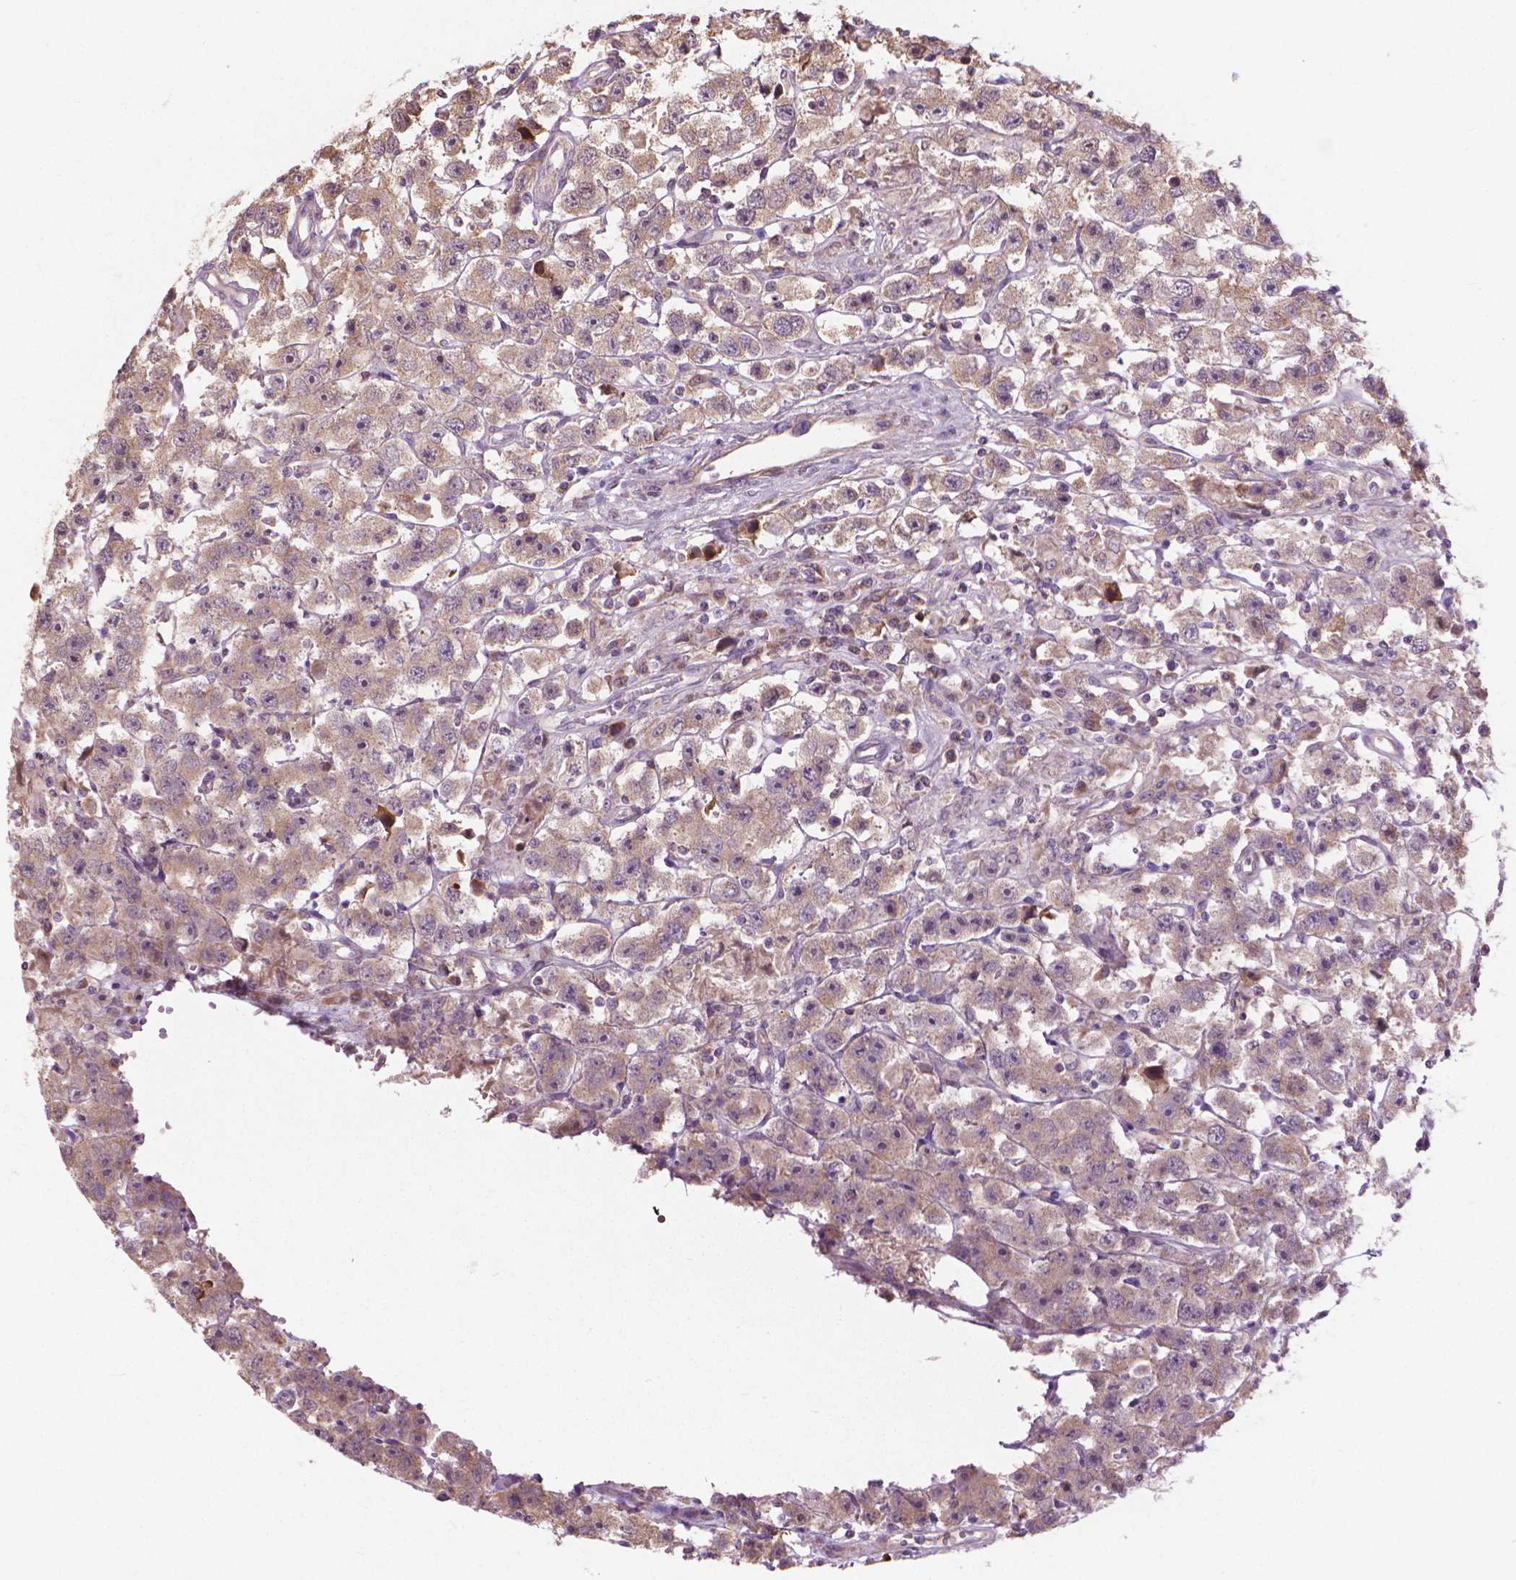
{"staining": {"intensity": "moderate", "quantity": ">75%", "location": "cytoplasmic/membranous"}, "tissue": "testis cancer", "cell_type": "Tumor cells", "image_type": "cancer", "snomed": [{"axis": "morphology", "description": "Seminoma, NOS"}, {"axis": "topography", "description": "Testis"}], "caption": "This is an image of immunohistochemistry staining of testis seminoma, which shows moderate expression in the cytoplasmic/membranous of tumor cells.", "gene": "NUDT1", "patient": {"sex": "male", "age": 45}}